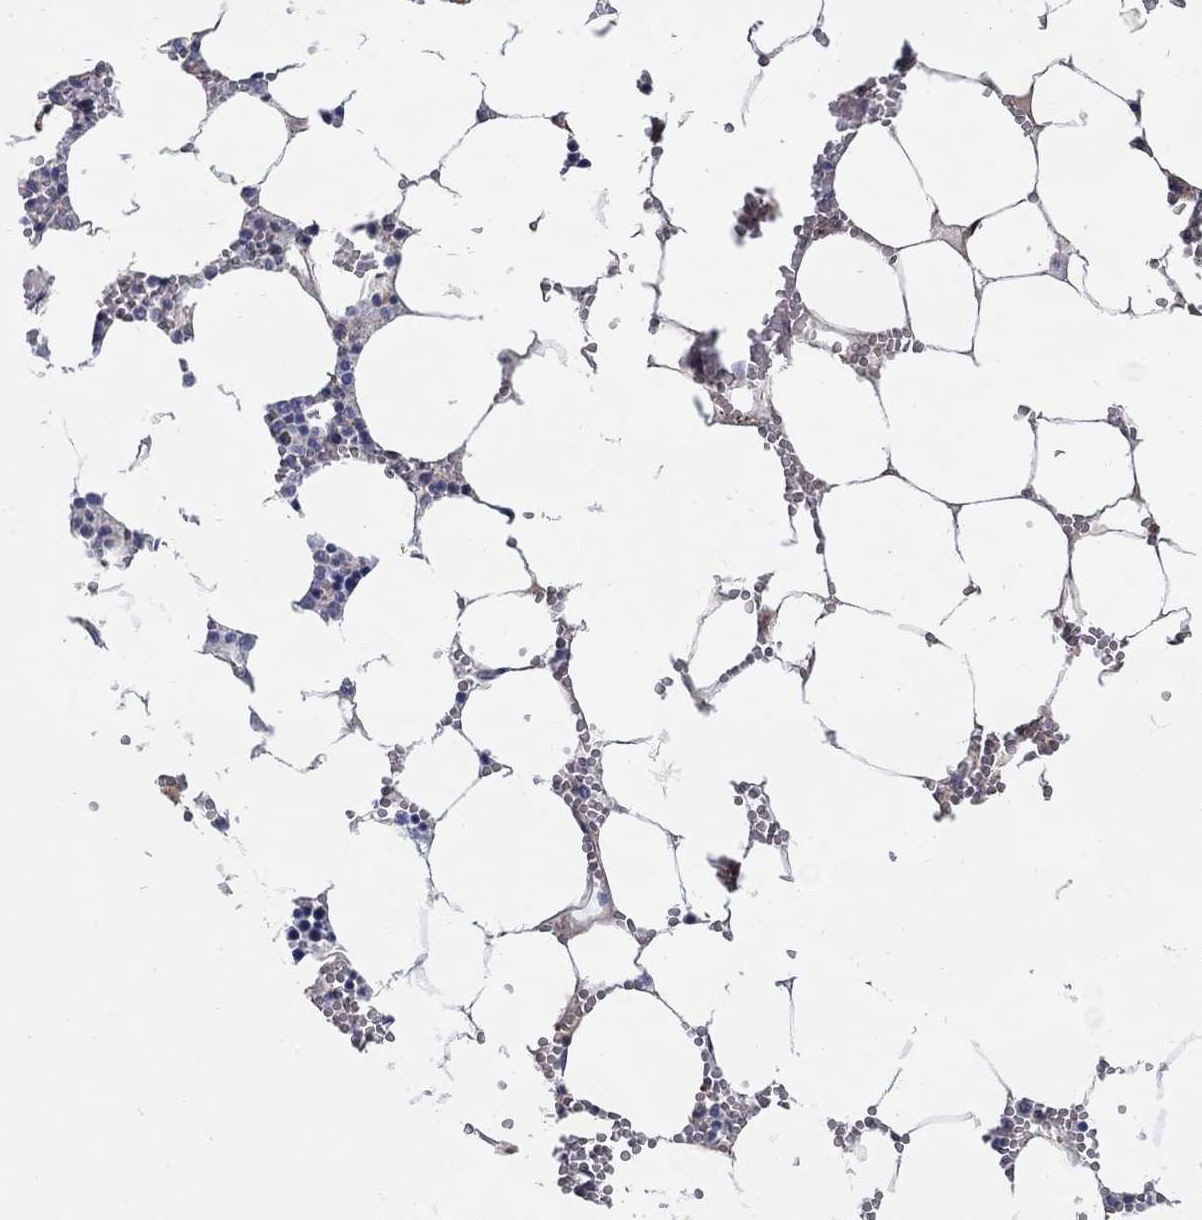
{"staining": {"intensity": "negative", "quantity": "none", "location": "none"}, "tissue": "bone marrow", "cell_type": "Hematopoietic cells", "image_type": "normal", "snomed": [{"axis": "morphology", "description": "Normal tissue, NOS"}, {"axis": "topography", "description": "Bone marrow"}], "caption": "IHC of unremarkable bone marrow demonstrates no positivity in hematopoietic cells.", "gene": "AKR1C1", "patient": {"sex": "female", "age": 64}}